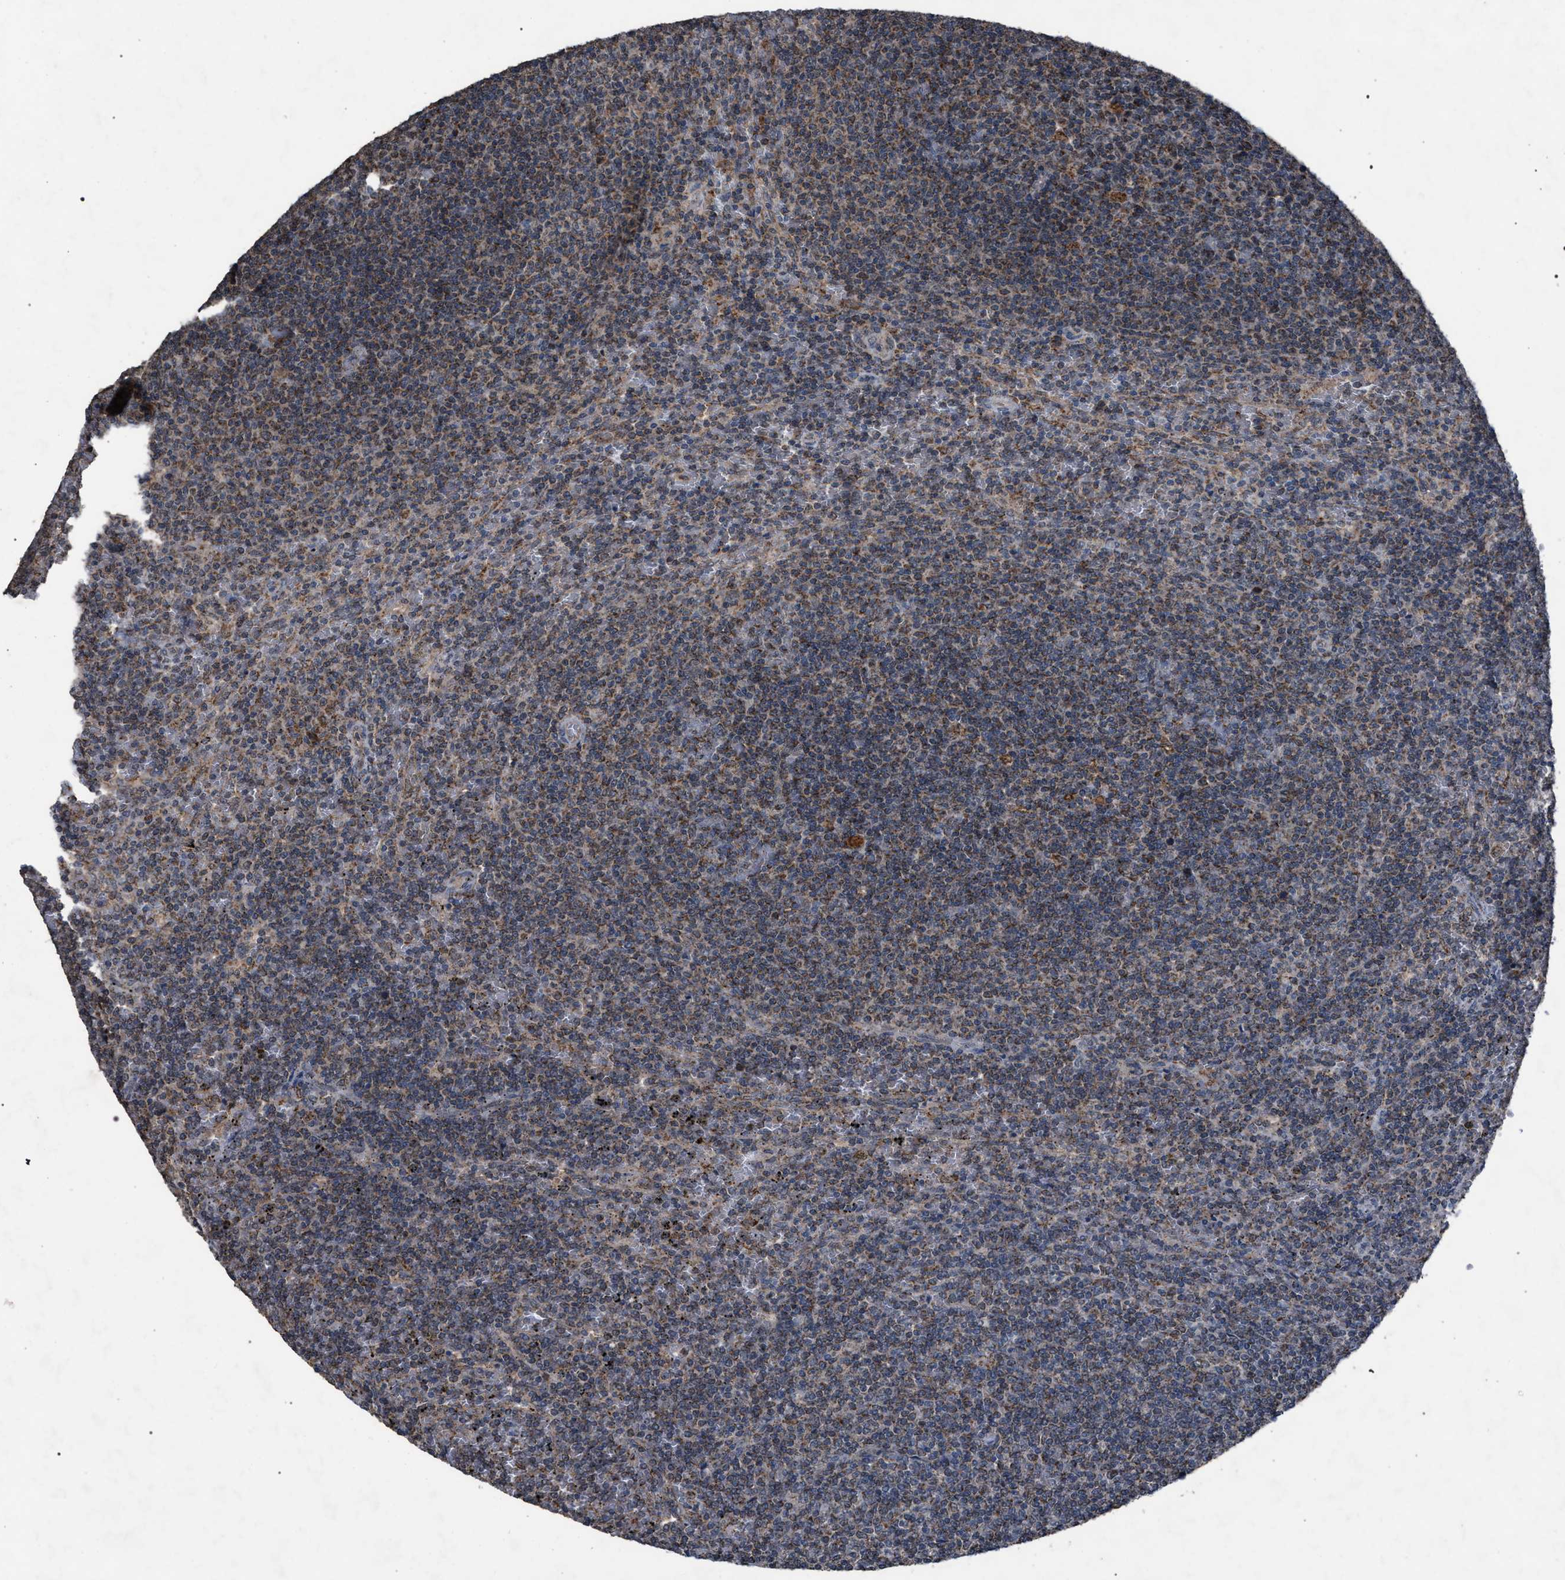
{"staining": {"intensity": "moderate", "quantity": ">75%", "location": "cytoplasmic/membranous"}, "tissue": "lymphoma", "cell_type": "Tumor cells", "image_type": "cancer", "snomed": [{"axis": "morphology", "description": "Malignant lymphoma, non-Hodgkin's type, Low grade"}, {"axis": "topography", "description": "Spleen"}], "caption": "Malignant lymphoma, non-Hodgkin's type (low-grade) stained with a brown dye displays moderate cytoplasmic/membranous positive expression in about >75% of tumor cells.", "gene": "HSD17B4", "patient": {"sex": "female", "age": 19}}